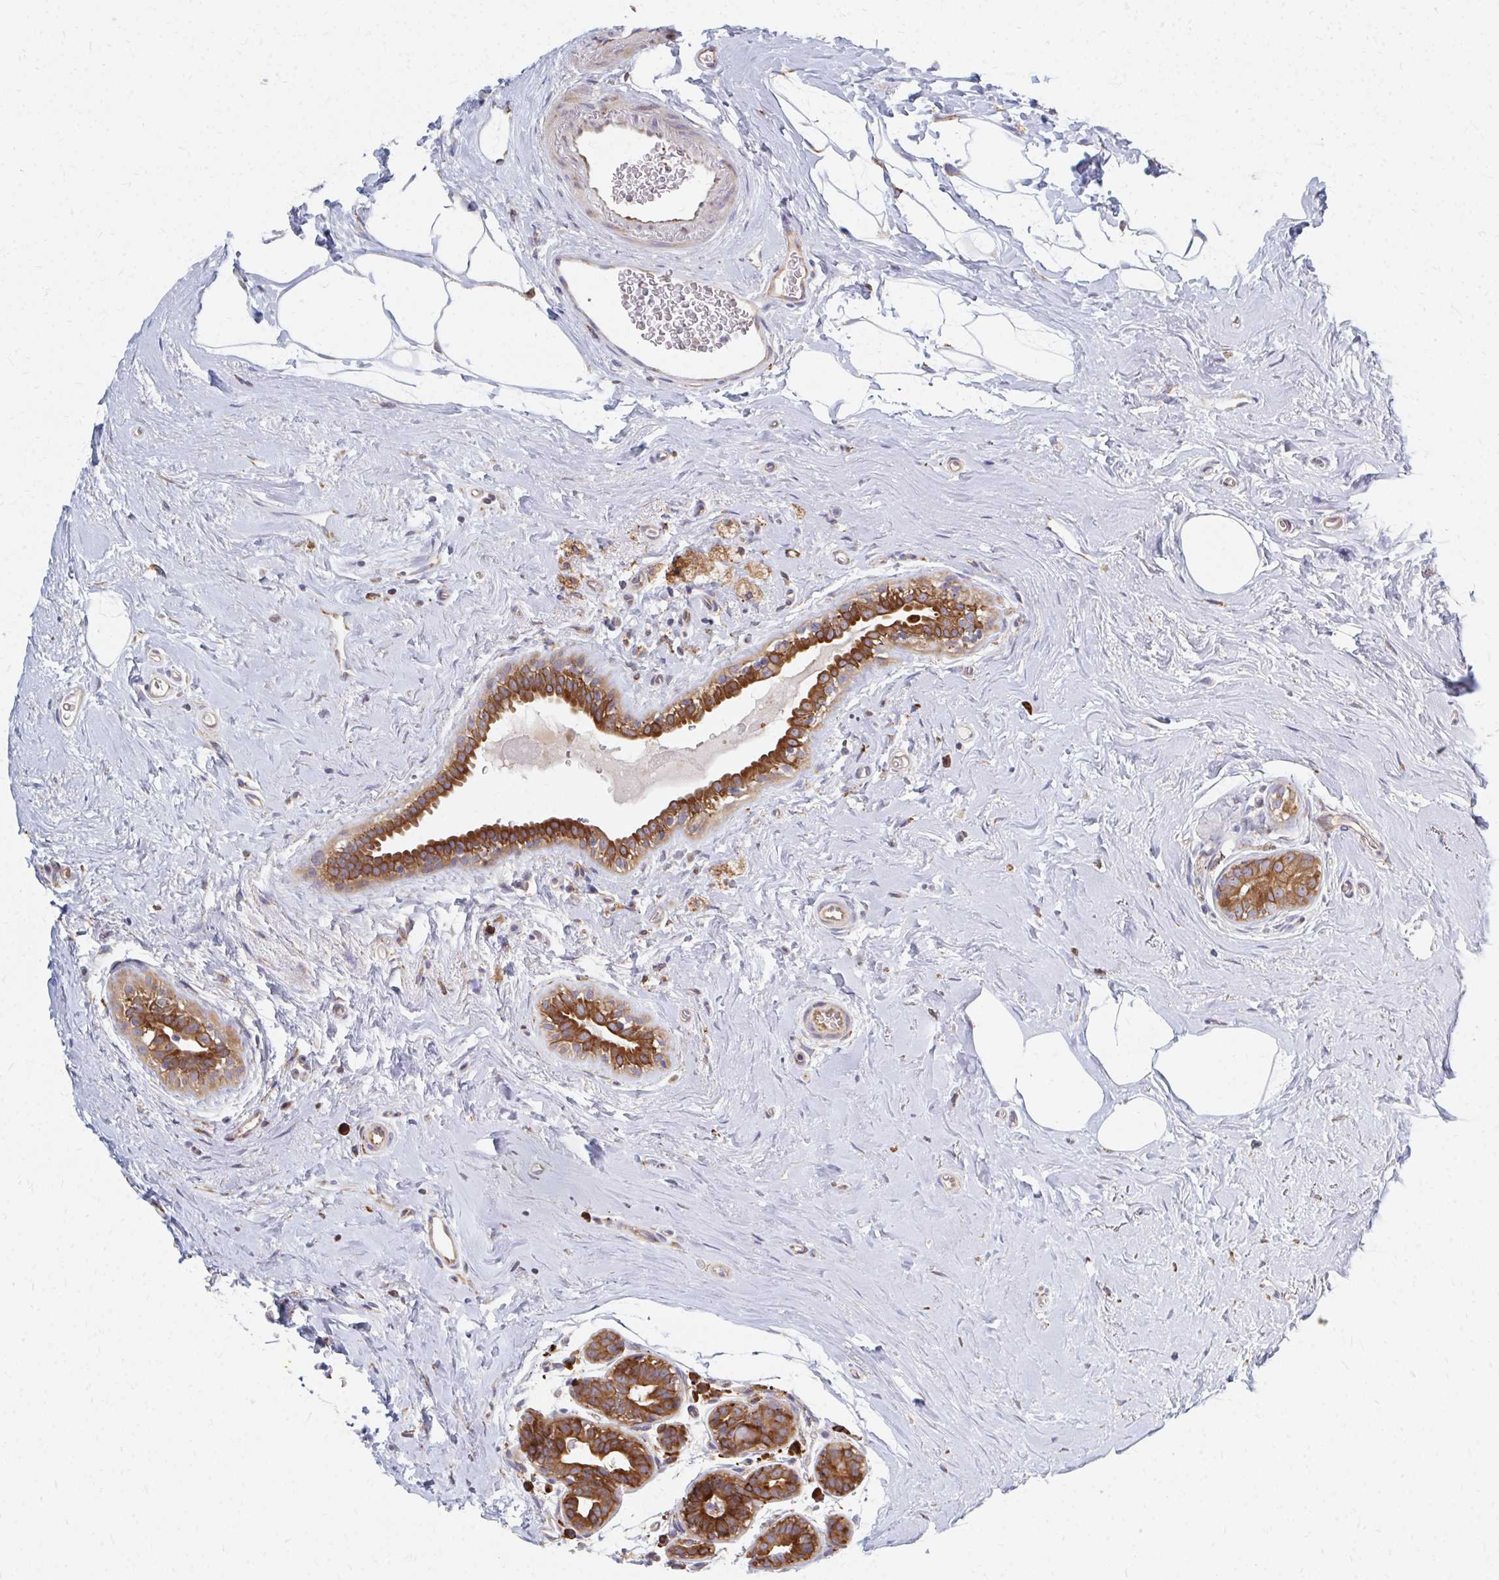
{"staining": {"intensity": "moderate", "quantity": ">75%", "location": "cytoplasmic/membranous"}, "tissue": "breast cancer", "cell_type": "Tumor cells", "image_type": "cancer", "snomed": [{"axis": "morphology", "description": "Duct carcinoma"}, {"axis": "topography", "description": "Breast"}], "caption": "Protein expression analysis of human breast cancer (intraductal carcinoma) reveals moderate cytoplasmic/membranous expression in approximately >75% of tumor cells.", "gene": "PPP1R13L", "patient": {"sex": "female", "age": 71}}